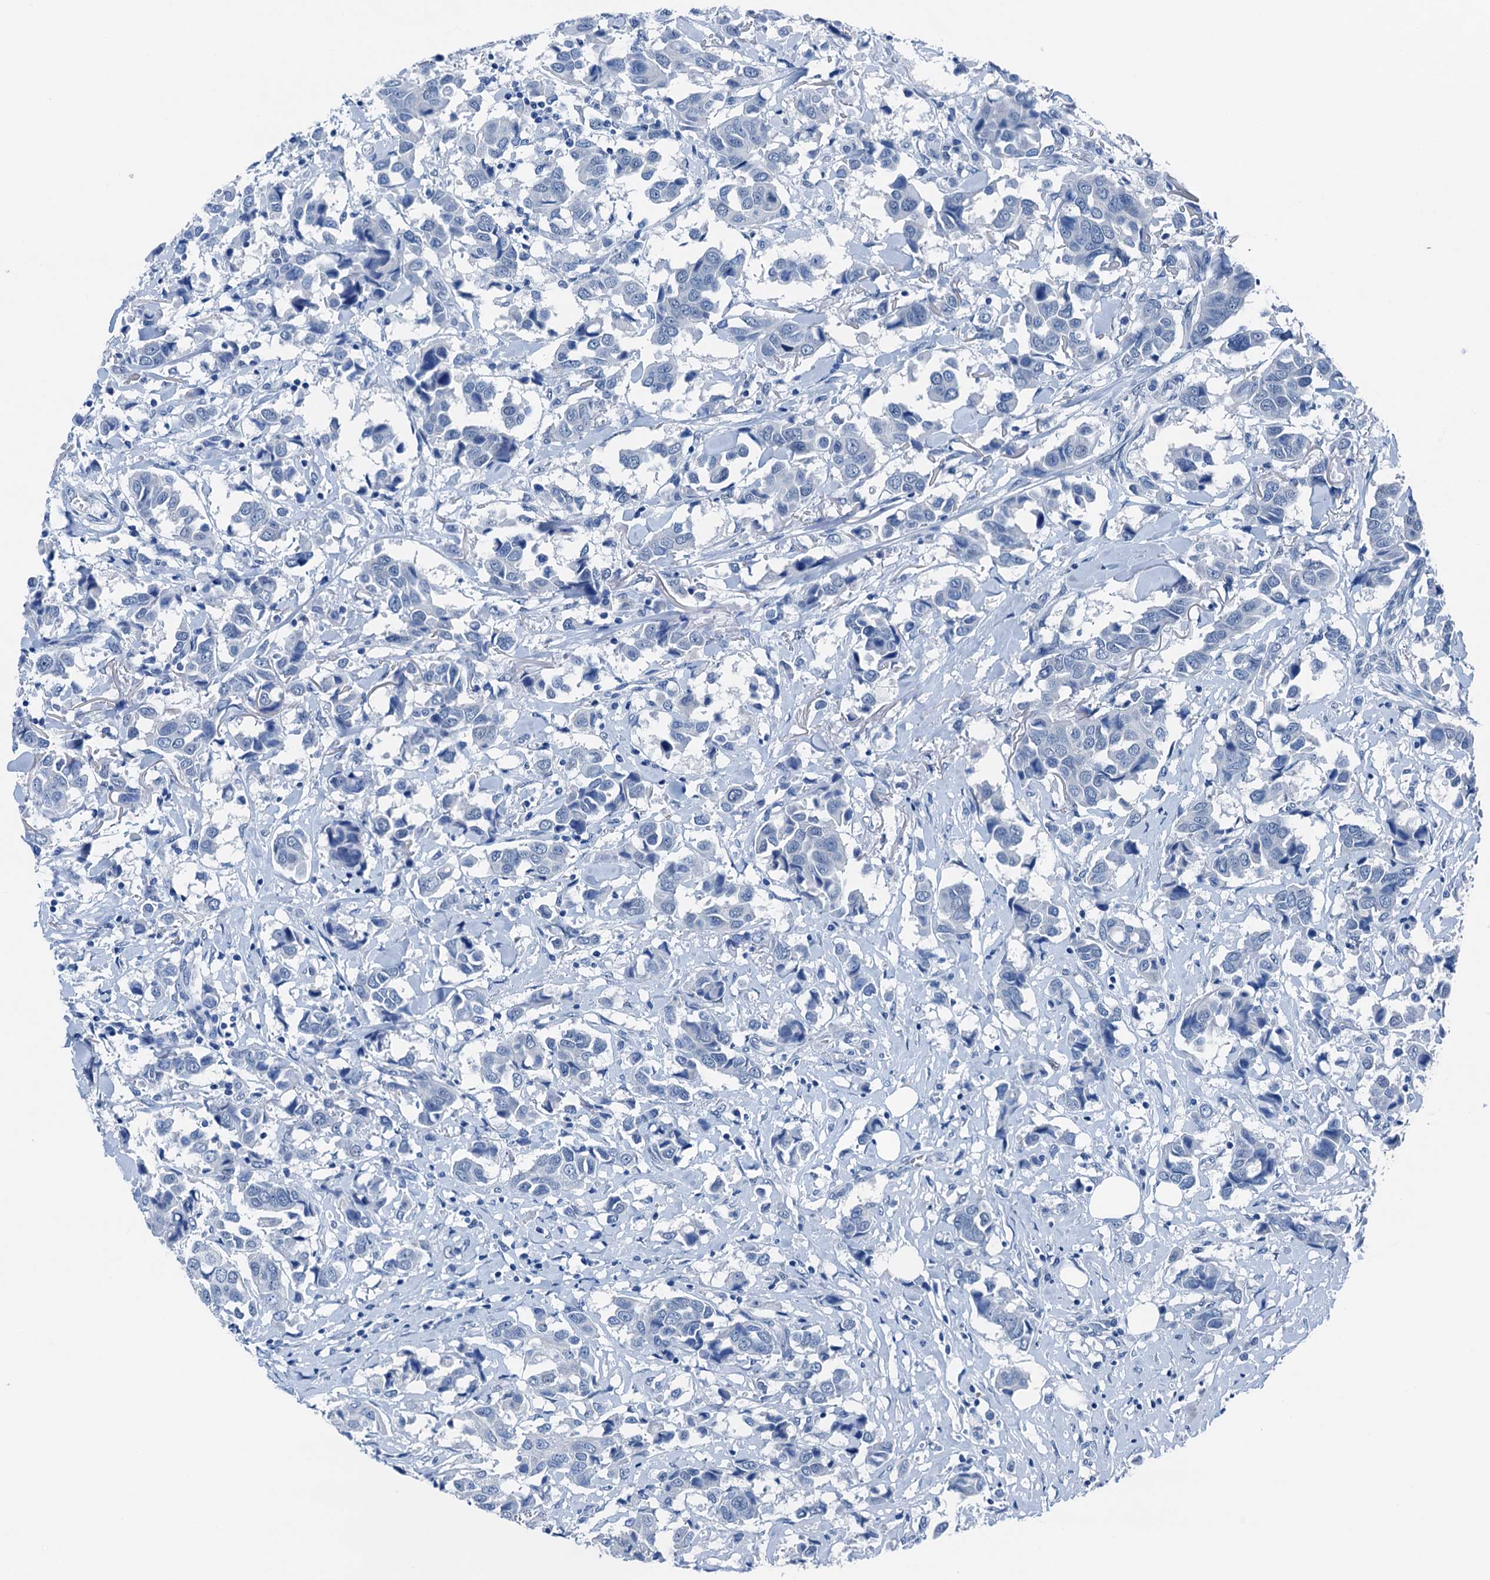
{"staining": {"intensity": "negative", "quantity": "none", "location": "none"}, "tissue": "breast cancer", "cell_type": "Tumor cells", "image_type": "cancer", "snomed": [{"axis": "morphology", "description": "Duct carcinoma"}, {"axis": "topography", "description": "Breast"}], "caption": "Tumor cells show no significant protein positivity in invasive ductal carcinoma (breast).", "gene": "CBLN3", "patient": {"sex": "female", "age": 80}}